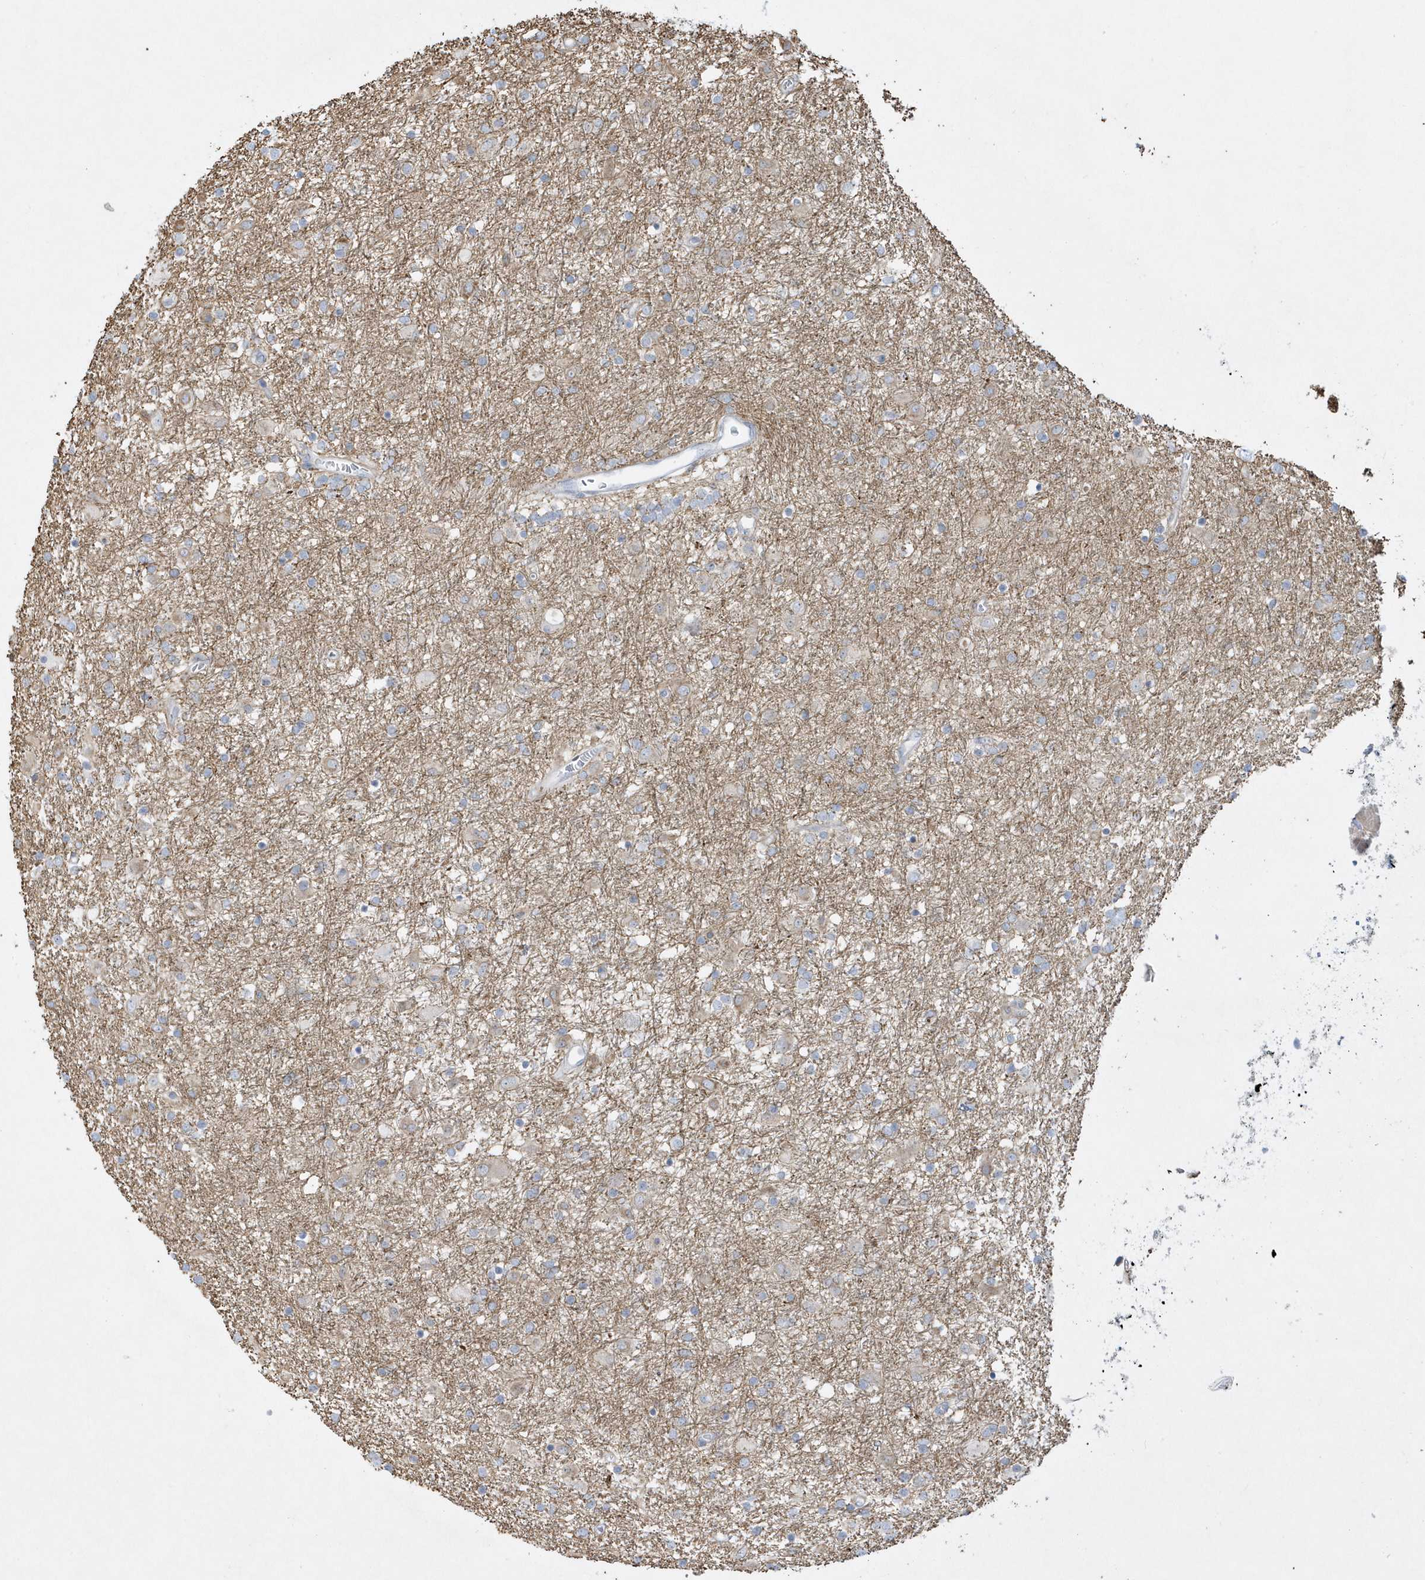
{"staining": {"intensity": "negative", "quantity": "none", "location": "none"}, "tissue": "glioma", "cell_type": "Tumor cells", "image_type": "cancer", "snomed": [{"axis": "morphology", "description": "Glioma, malignant, Low grade"}, {"axis": "topography", "description": "Brain"}], "caption": "There is no significant staining in tumor cells of malignant glioma (low-grade). (Immunohistochemistry, brightfield microscopy, high magnification).", "gene": "THADA", "patient": {"sex": "male", "age": 65}}